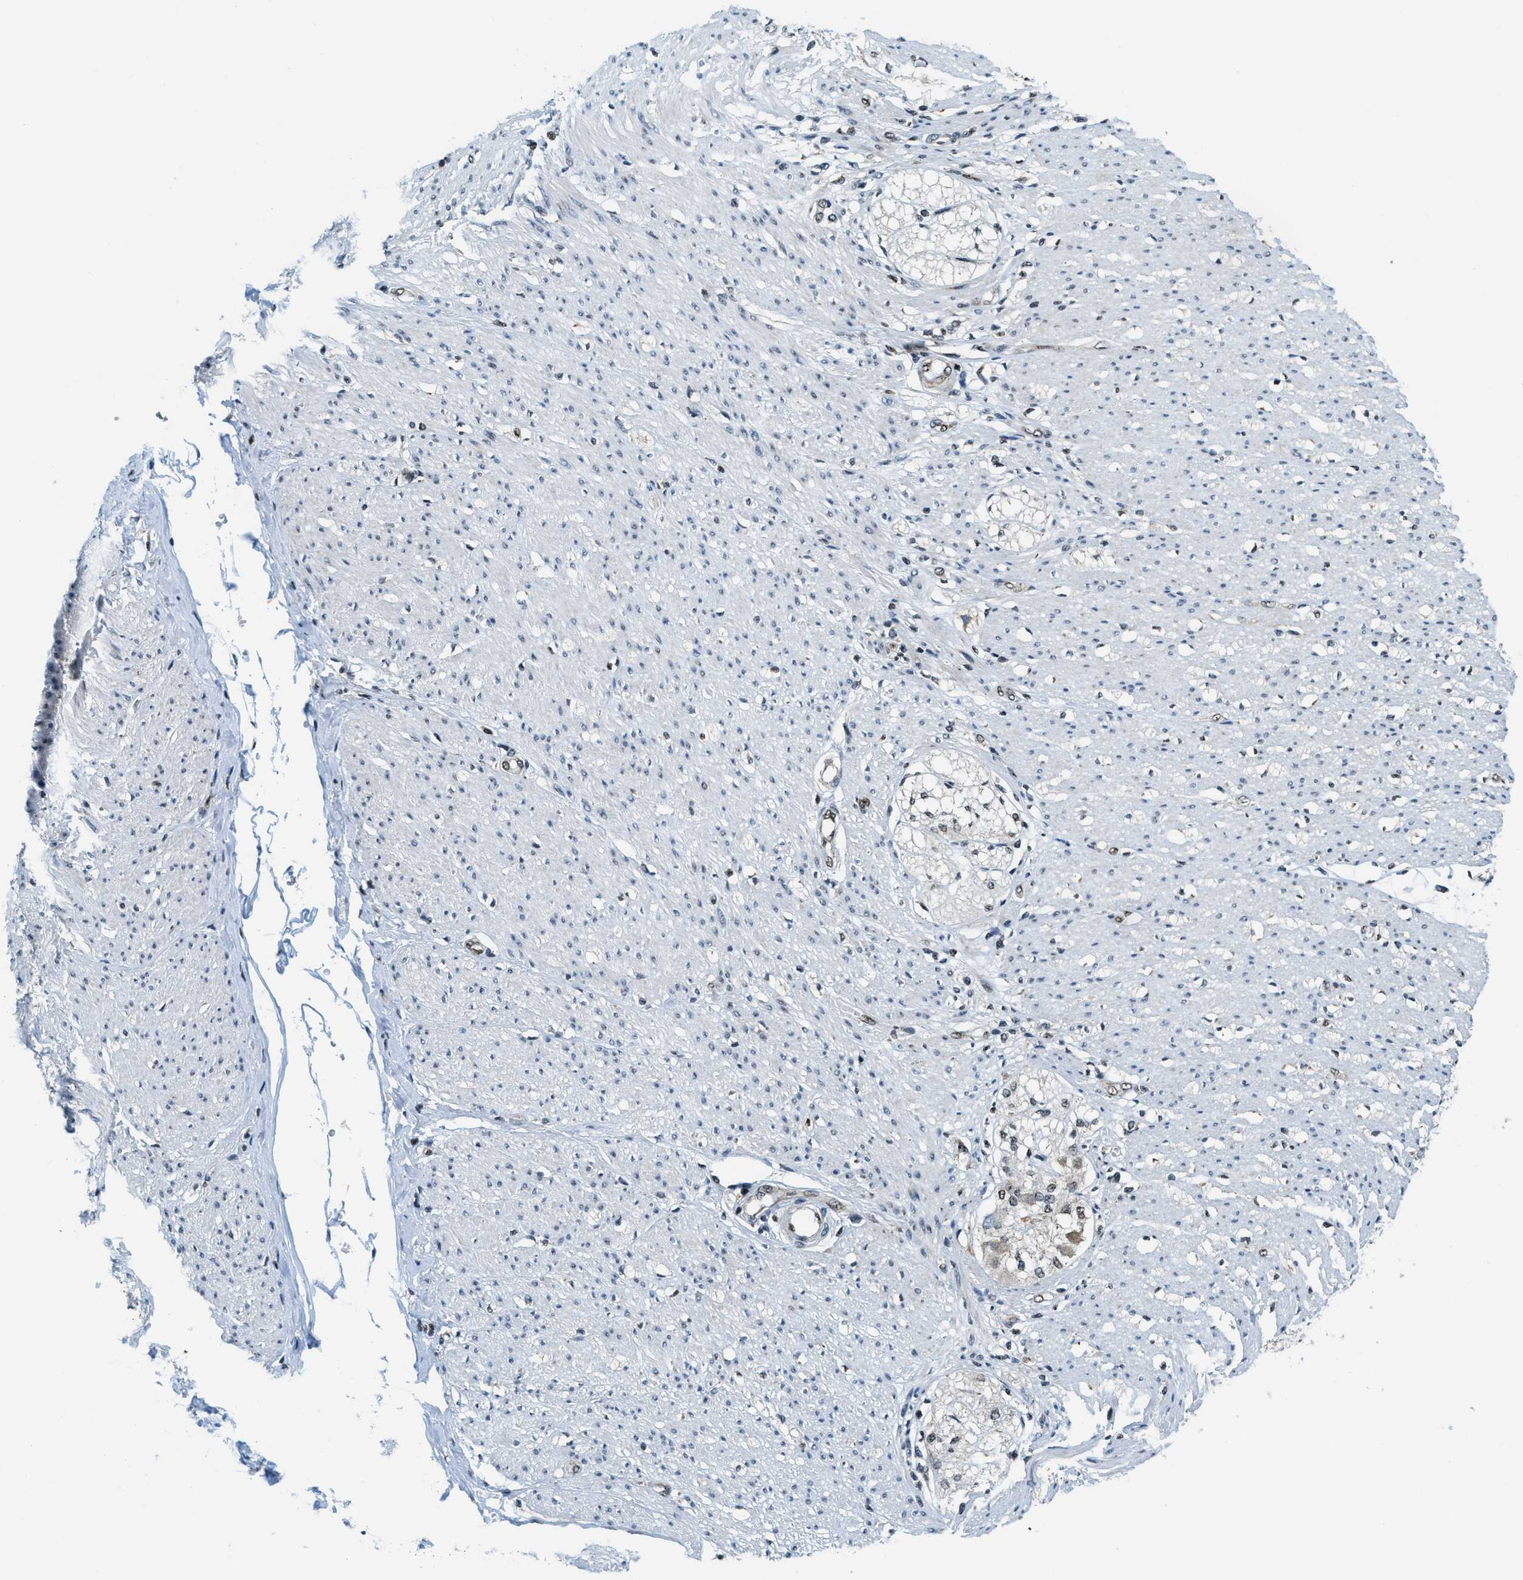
{"staining": {"intensity": "weak", "quantity": ">75%", "location": "cytoplasmic/membranous"}, "tissue": "adipose tissue", "cell_type": "Adipocytes", "image_type": "normal", "snomed": [{"axis": "morphology", "description": "Normal tissue, NOS"}, {"axis": "morphology", "description": "Adenocarcinoma, NOS"}, {"axis": "topography", "description": "Colon"}, {"axis": "topography", "description": "Peripheral nerve tissue"}], "caption": "Adipocytes exhibit low levels of weak cytoplasmic/membranous expression in approximately >75% of cells in benign adipose tissue. Using DAB (3,3'-diaminobenzidine) (brown) and hematoxylin (blue) stains, captured at high magnification using brightfield microscopy.", "gene": "SP100", "patient": {"sex": "male", "age": 14}}